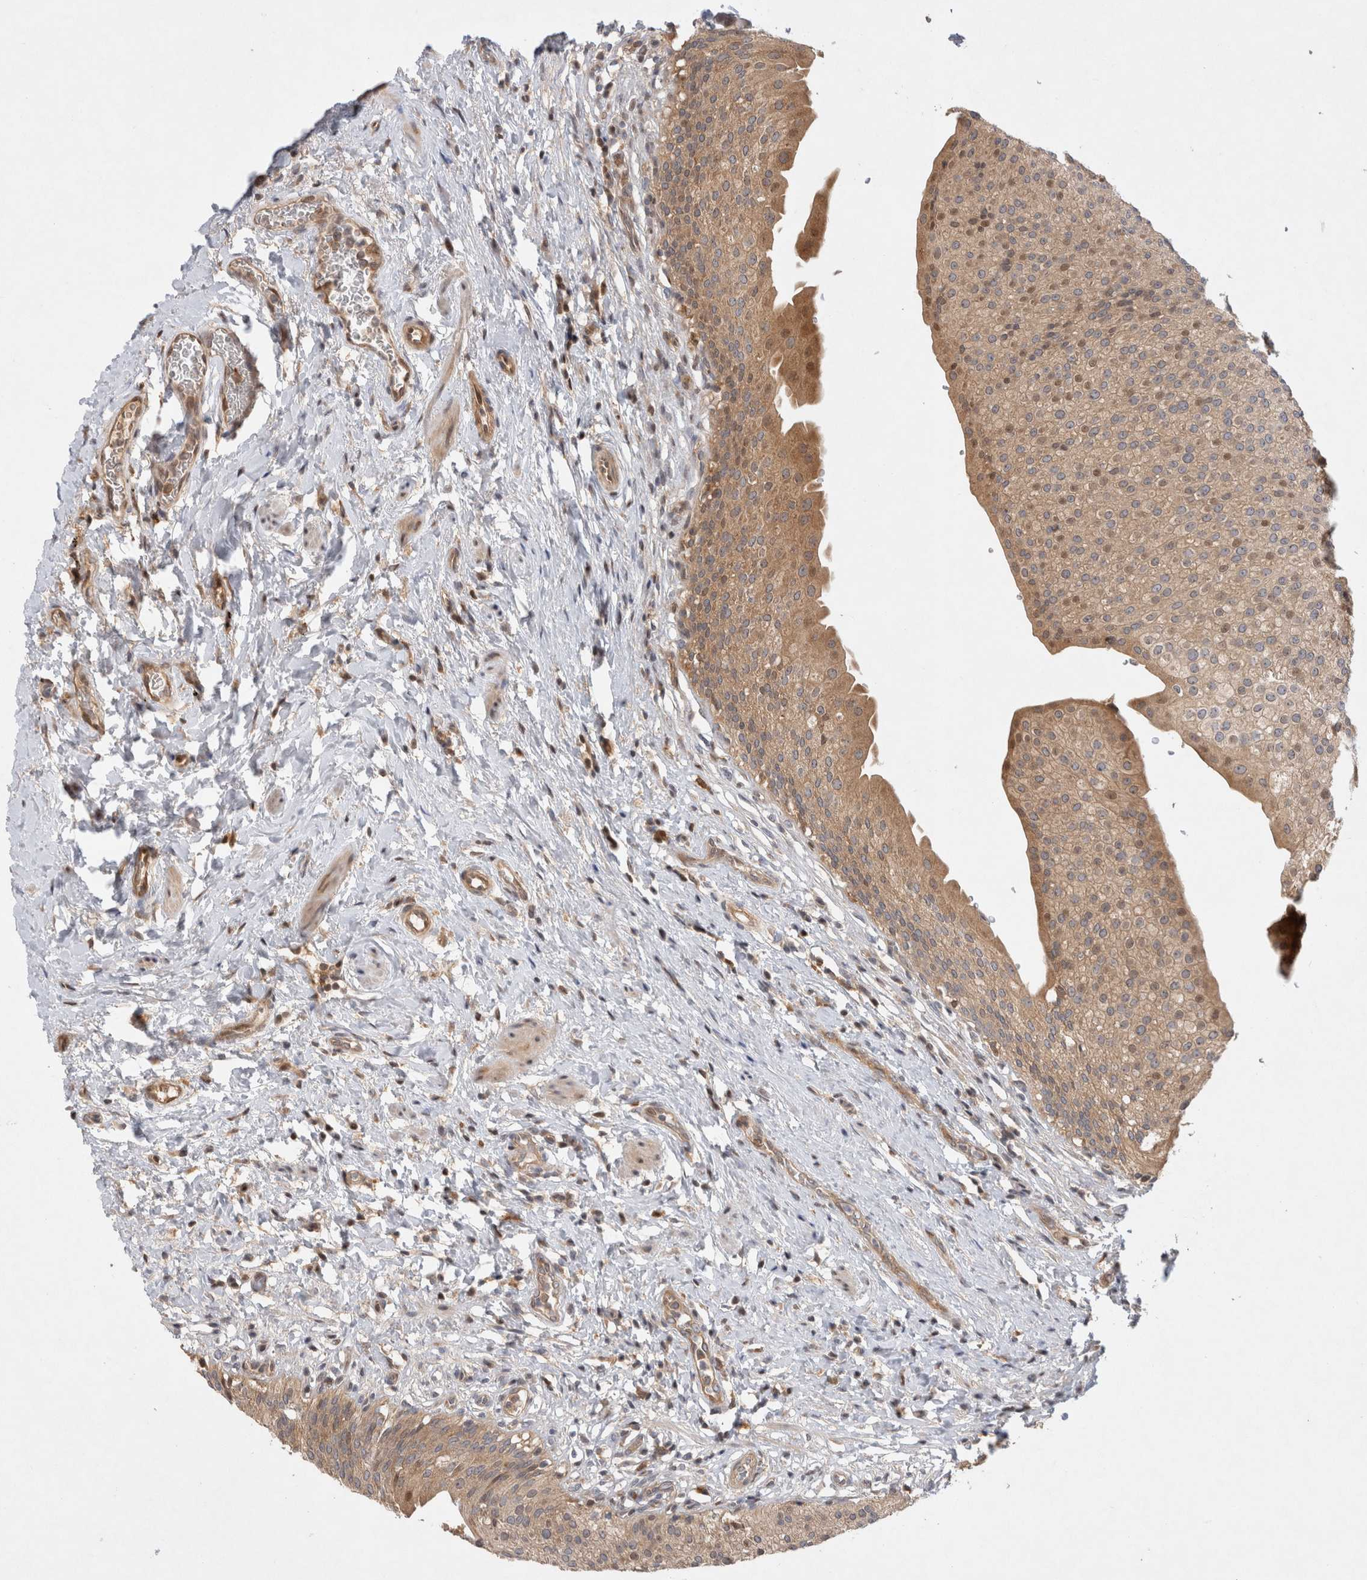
{"staining": {"intensity": "moderate", "quantity": ">75%", "location": "cytoplasmic/membranous,nuclear"}, "tissue": "urothelial cancer", "cell_type": "Tumor cells", "image_type": "cancer", "snomed": [{"axis": "morphology", "description": "Normal tissue, NOS"}, {"axis": "morphology", "description": "Urothelial carcinoma, Low grade"}, {"axis": "topography", "description": "Smooth muscle"}, {"axis": "topography", "description": "Urinary bladder"}], "caption": "Immunohistochemical staining of low-grade urothelial carcinoma exhibits medium levels of moderate cytoplasmic/membranous and nuclear expression in about >75% of tumor cells. (DAB = brown stain, brightfield microscopy at high magnification).", "gene": "HTT", "patient": {"sex": "male", "age": 60}}